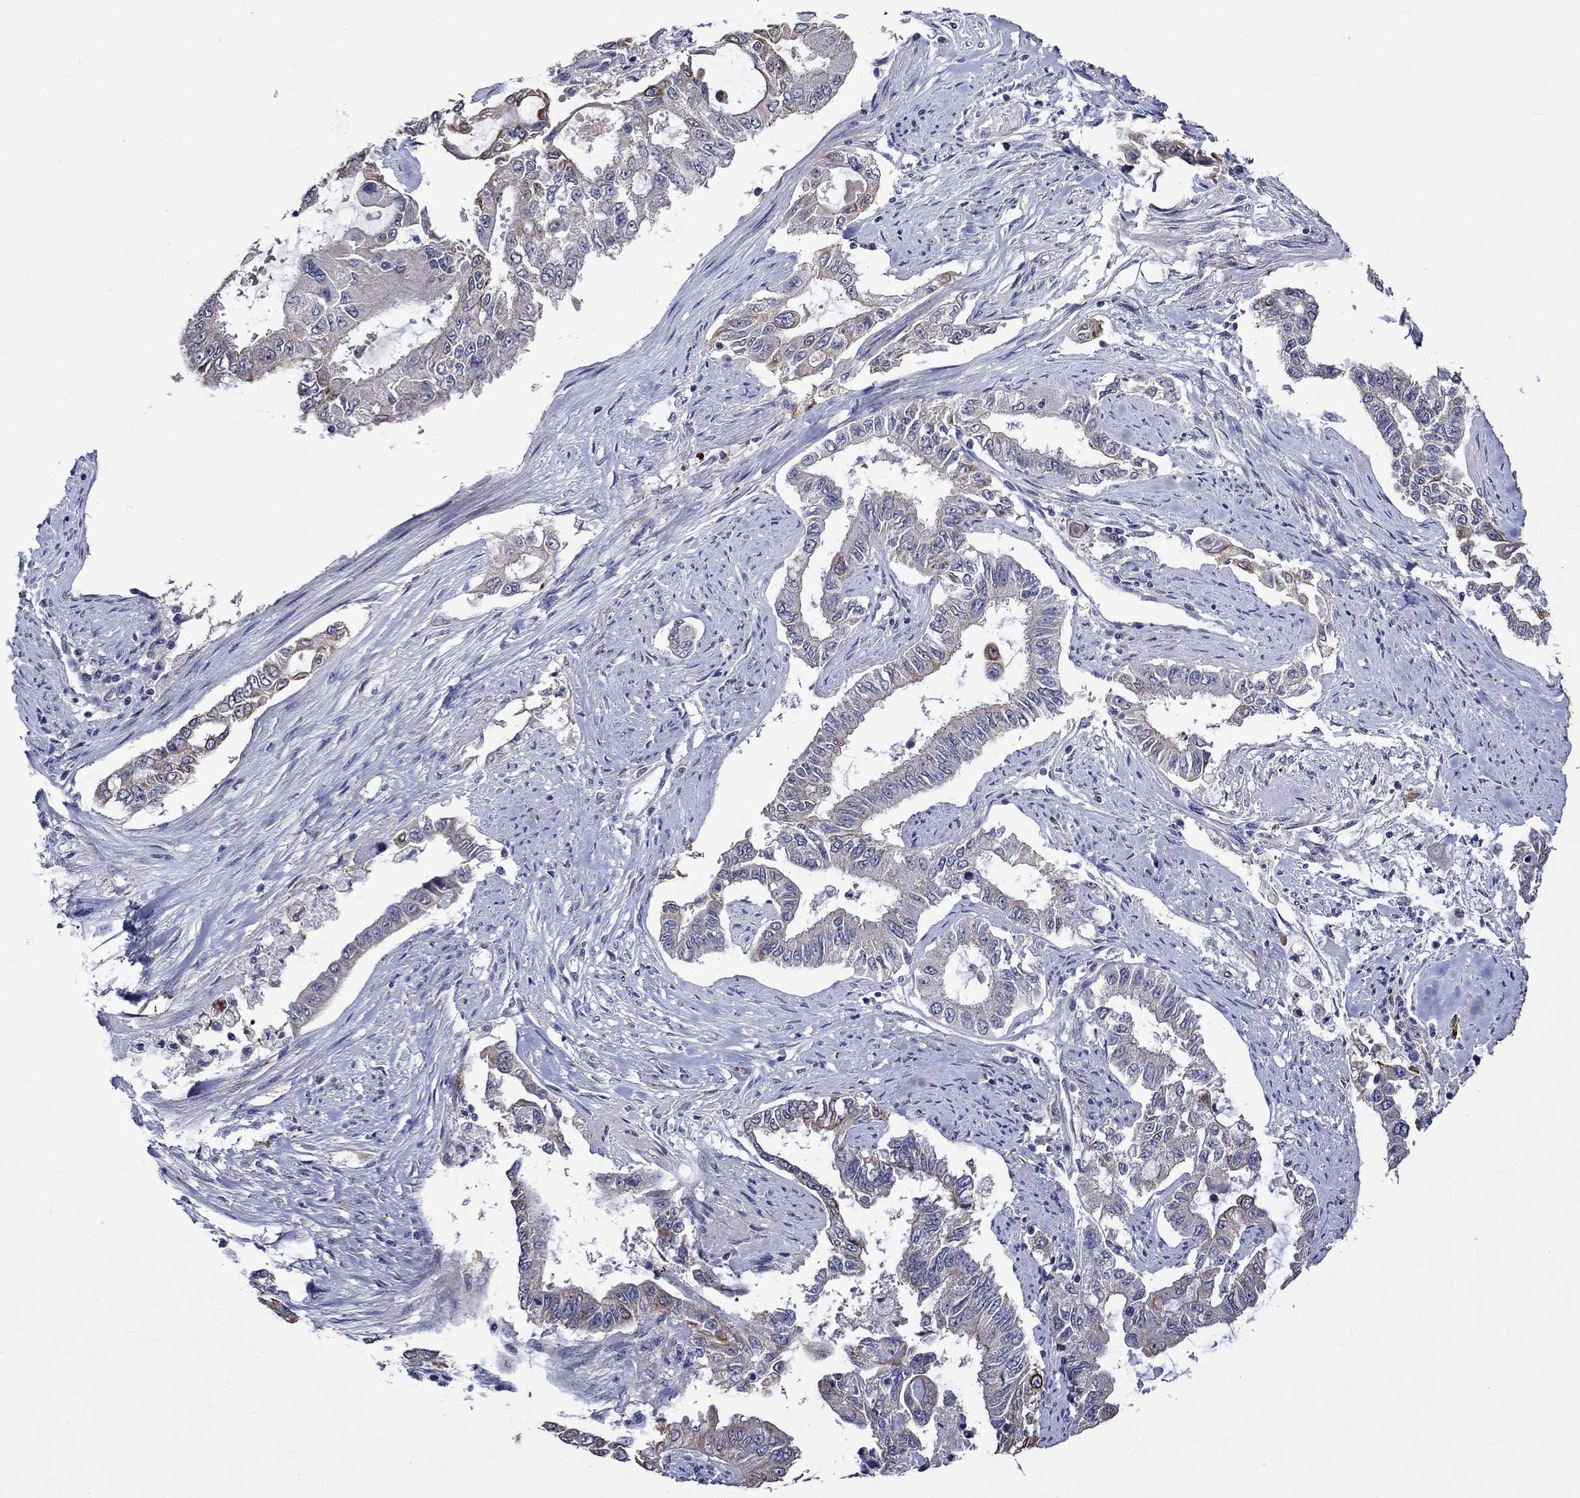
{"staining": {"intensity": "moderate", "quantity": "<25%", "location": "cytoplasmic/membranous"}, "tissue": "endometrial cancer", "cell_type": "Tumor cells", "image_type": "cancer", "snomed": [{"axis": "morphology", "description": "Adenocarcinoma, NOS"}, {"axis": "topography", "description": "Uterus"}], "caption": "This image displays endometrial adenocarcinoma stained with immunohistochemistry (IHC) to label a protein in brown. The cytoplasmic/membranous of tumor cells show moderate positivity for the protein. Nuclei are counter-stained blue.", "gene": "DDX3Y", "patient": {"sex": "female", "age": 59}}